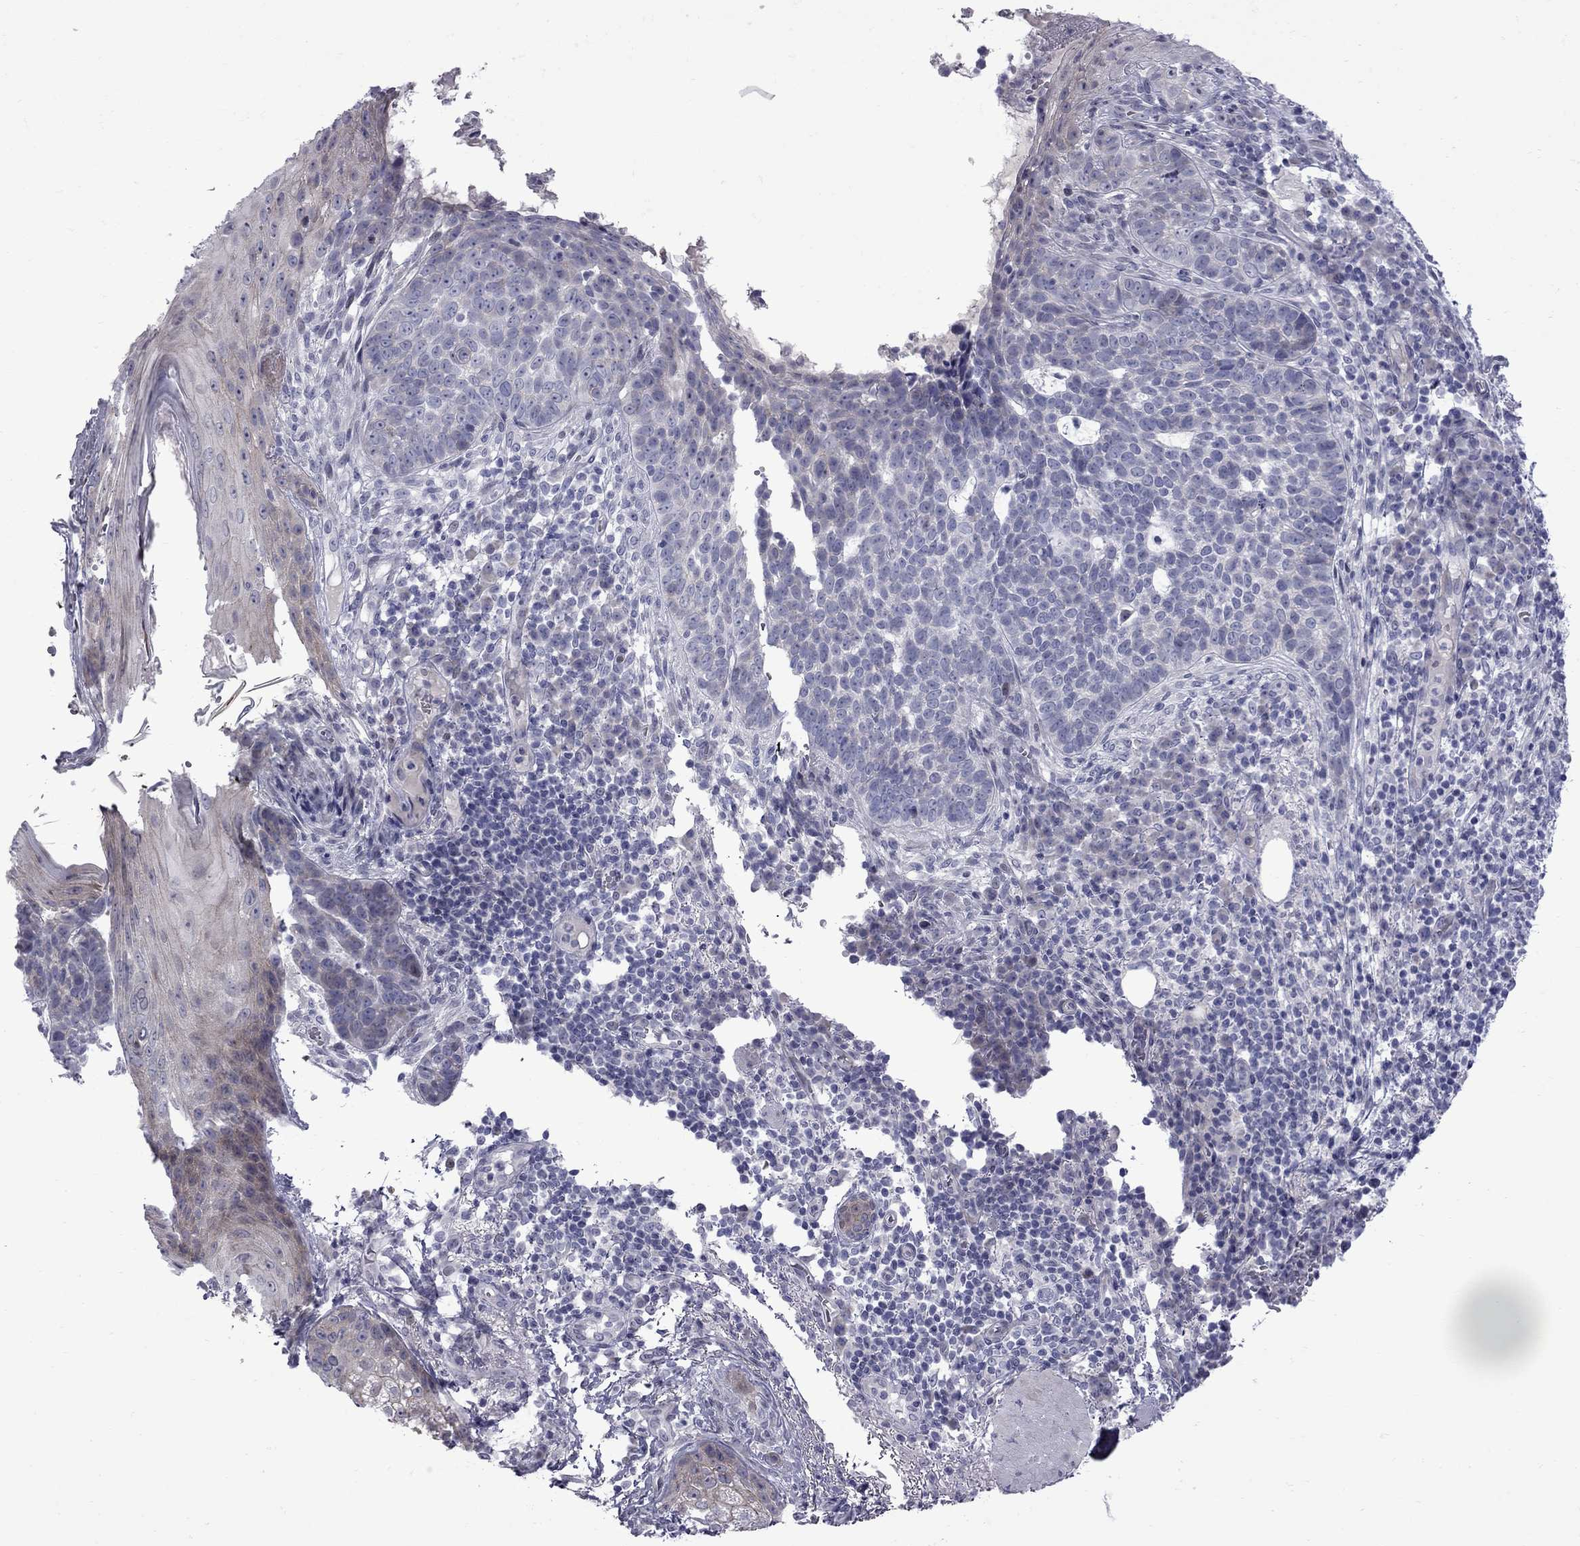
{"staining": {"intensity": "negative", "quantity": "none", "location": "none"}, "tissue": "skin cancer", "cell_type": "Tumor cells", "image_type": "cancer", "snomed": [{"axis": "morphology", "description": "Basal cell carcinoma"}, {"axis": "topography", "description": "Skin"}], "caption": "This is an IHC image of human basal cell carcinoma (skin). There is no positivity in tumor cells.", "gene": "NRARP", "patient": {"sex": "female", "age": 69}}